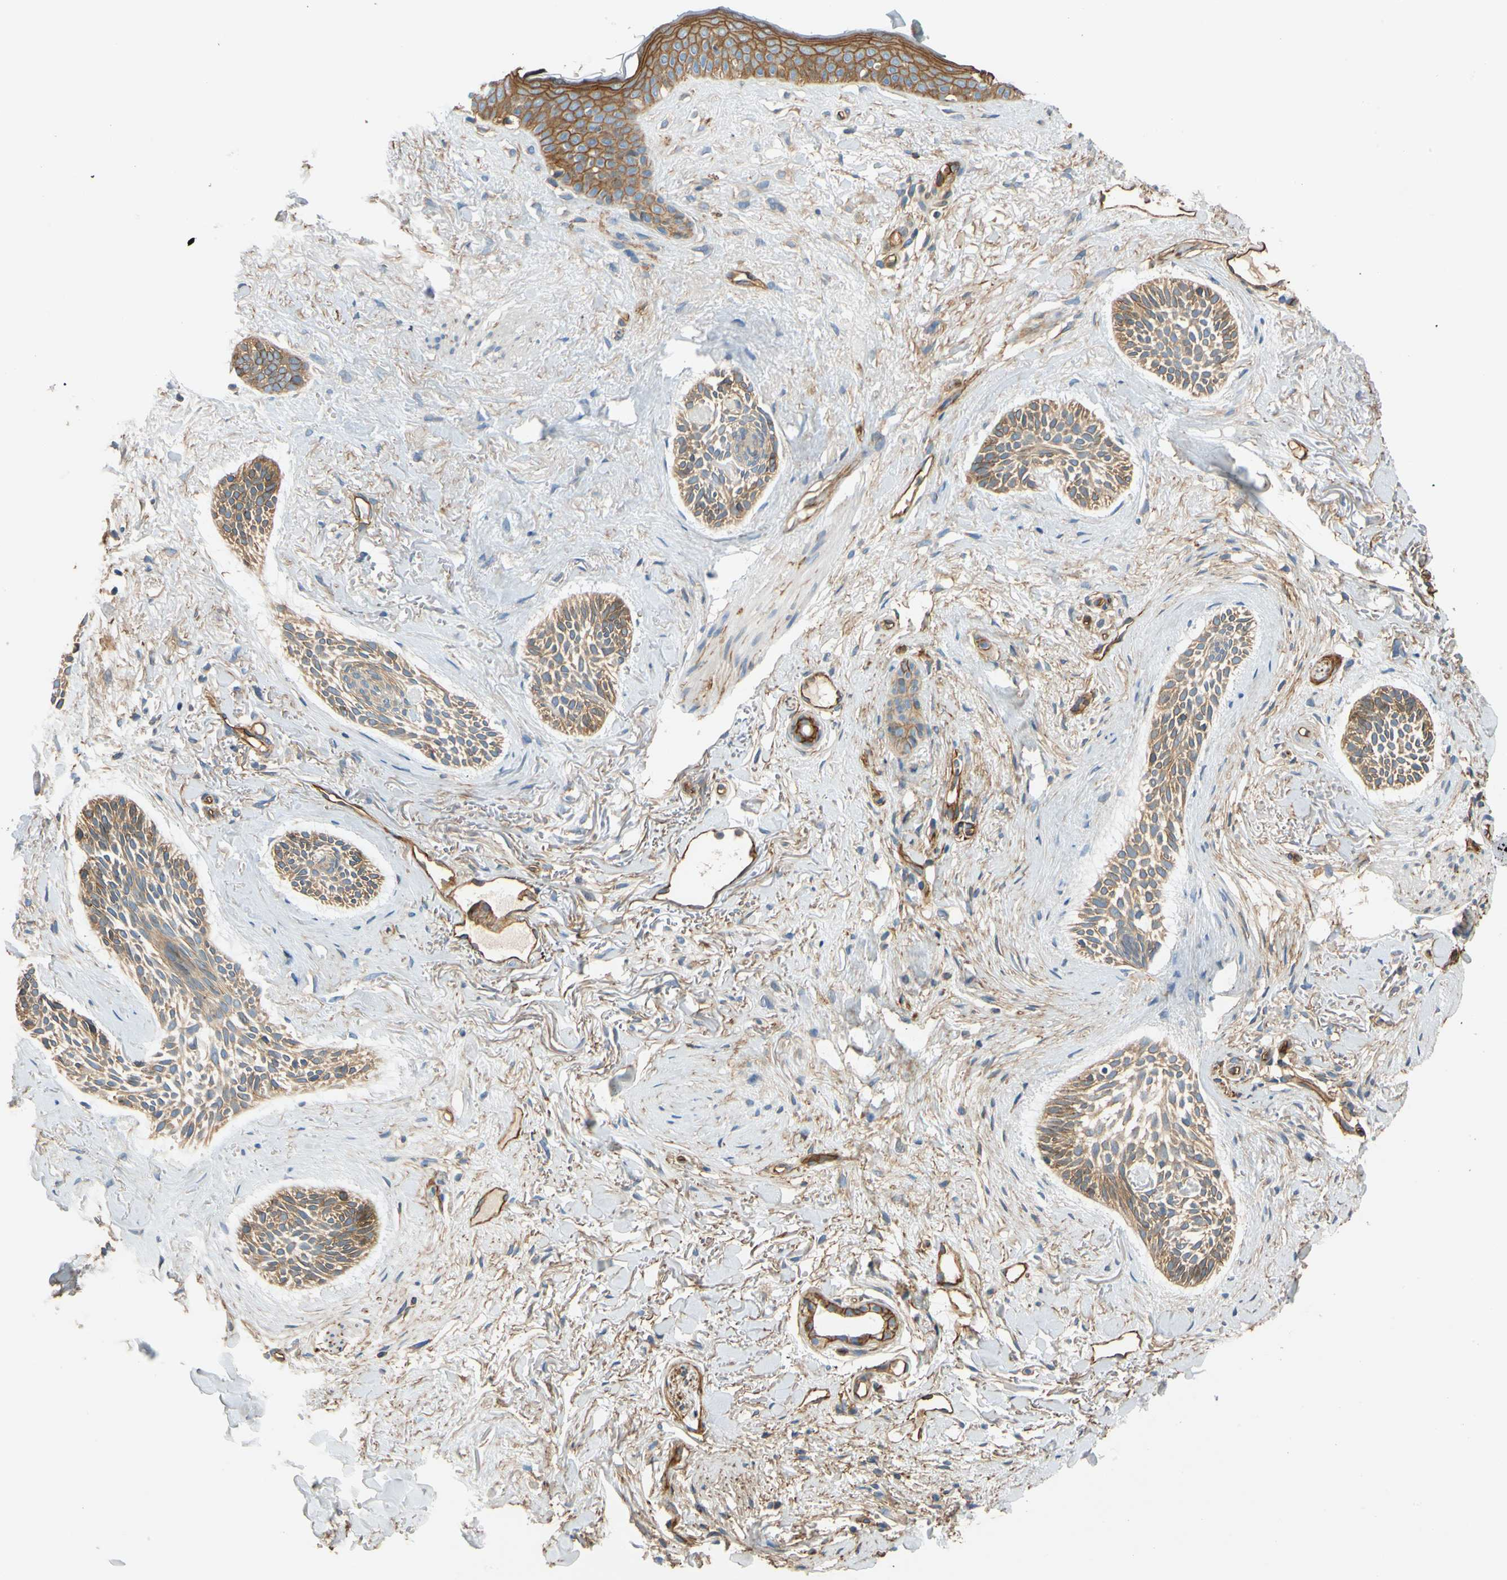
{"staining": {"intensity": "moderate", "quantity": ">75%", "location": "cytoplasmic/membranous"}, "tissue": "skin cancer", "cell_type": "Tumor cells", "image_type": "cancer", "snomed": [{"axis": "morphology", "description": "Normal tissue, NOS"}, {"axis": "morphology", "description": "Basal cell carcinoma"}, {"axis": "topography", "description": "Skin"}], "caption": "An immunohistochemistry (IHC) photomicrograph of neoplastic tissue is shown. Protein staining in brown labels moderate cytoplasmic/membranous positivity in skin basal cell carcinoma within tumor cells. (Stains: DAB (3,3'-diaminobenzidine) in brown, nuclei in blue, Microscopy: brightfield microscopy at high magnification).", "gene": "SPTAN1", "patient": {"sex": "female", "age": 84}}